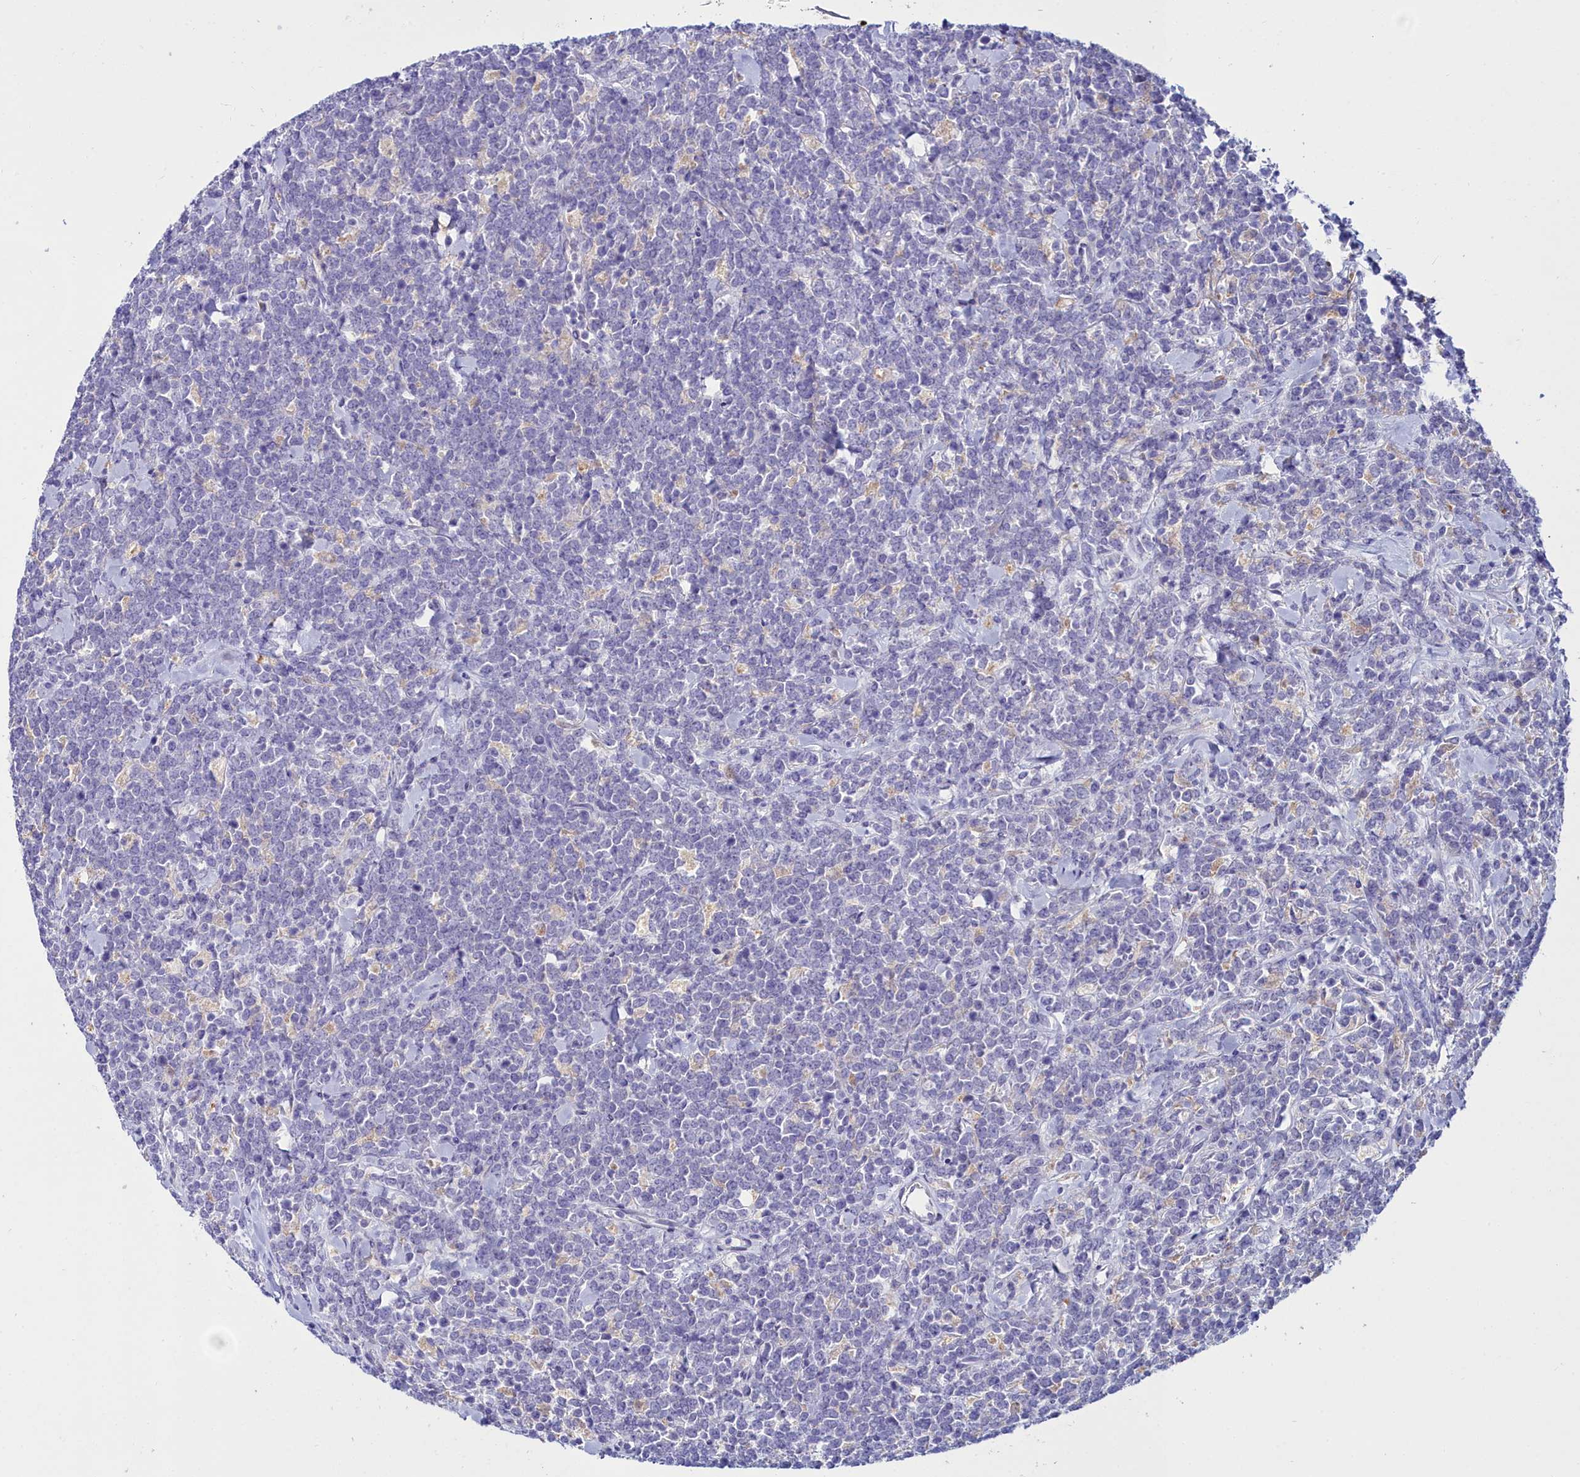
{"staining": {"intensity": "negative", "quantity": "none", "location": "none"}, "tissue": "lymphoma", "cell_type": "Tumor cells", "image_type": "cancer", "snomed": [{"axis": "morphology", "description": "Malignant lymphoma, non-Hodgkin's type, High grade"}, {"axis": "topography", "description": "Small intestine"}], "caption": "Tumor cells are negative for protein expression in human lymphoma.", "gene": "ELAPOR2", "patient": {"sex": "male", "age": 8}}